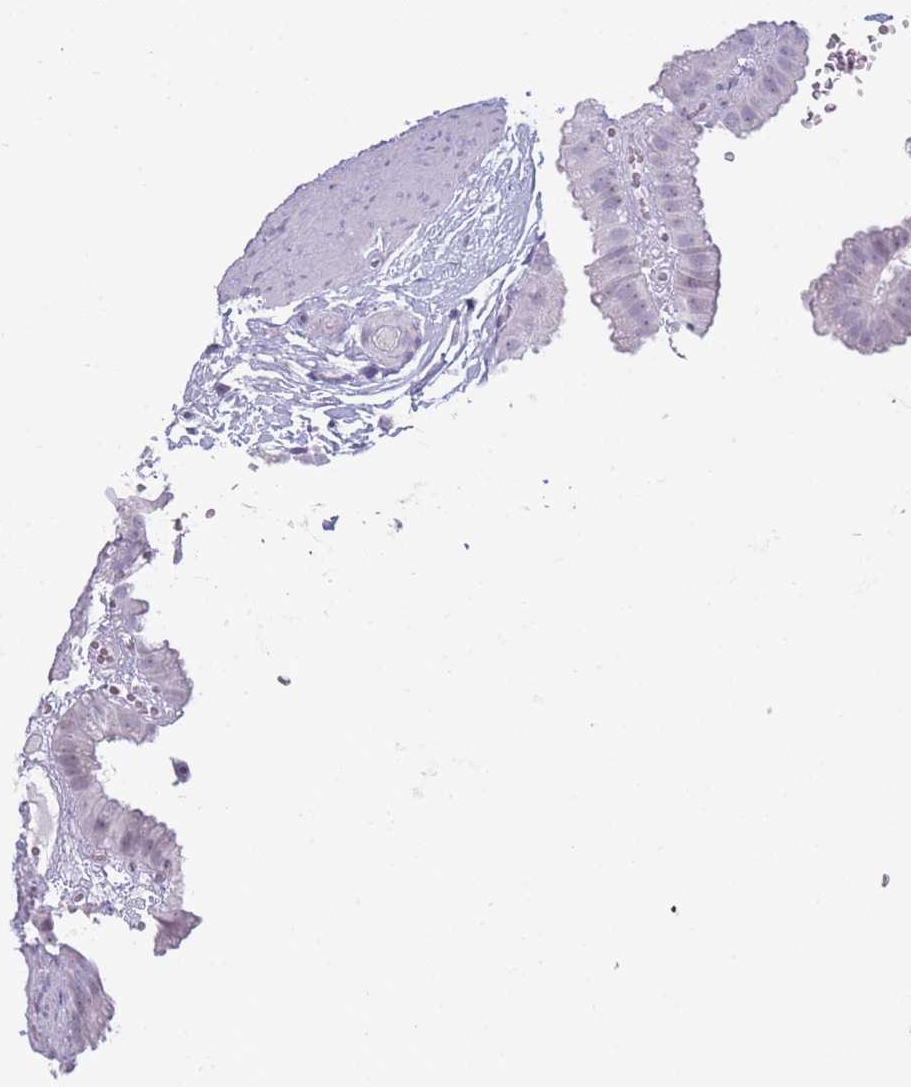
{"staining": {"intensity": "negative", "quantity": "none", "location": "none"}, "tissue": "gallbladder", "cell_type": "Glandular cells", "image_type": "normal", "snomed": [{"axis": "morphology", "description": "Normal tissue, NOS"}, {"axis": "topography", "description": "Gallbladder"}], "caption": "DAB (3,3'-diaminobenzidine) immunohistochemical staining of normal human gallbladder demonstrates no significant staining in glandular cells.", "gene": "ROS1", "patient": {"sex": "female", "age": 61}}